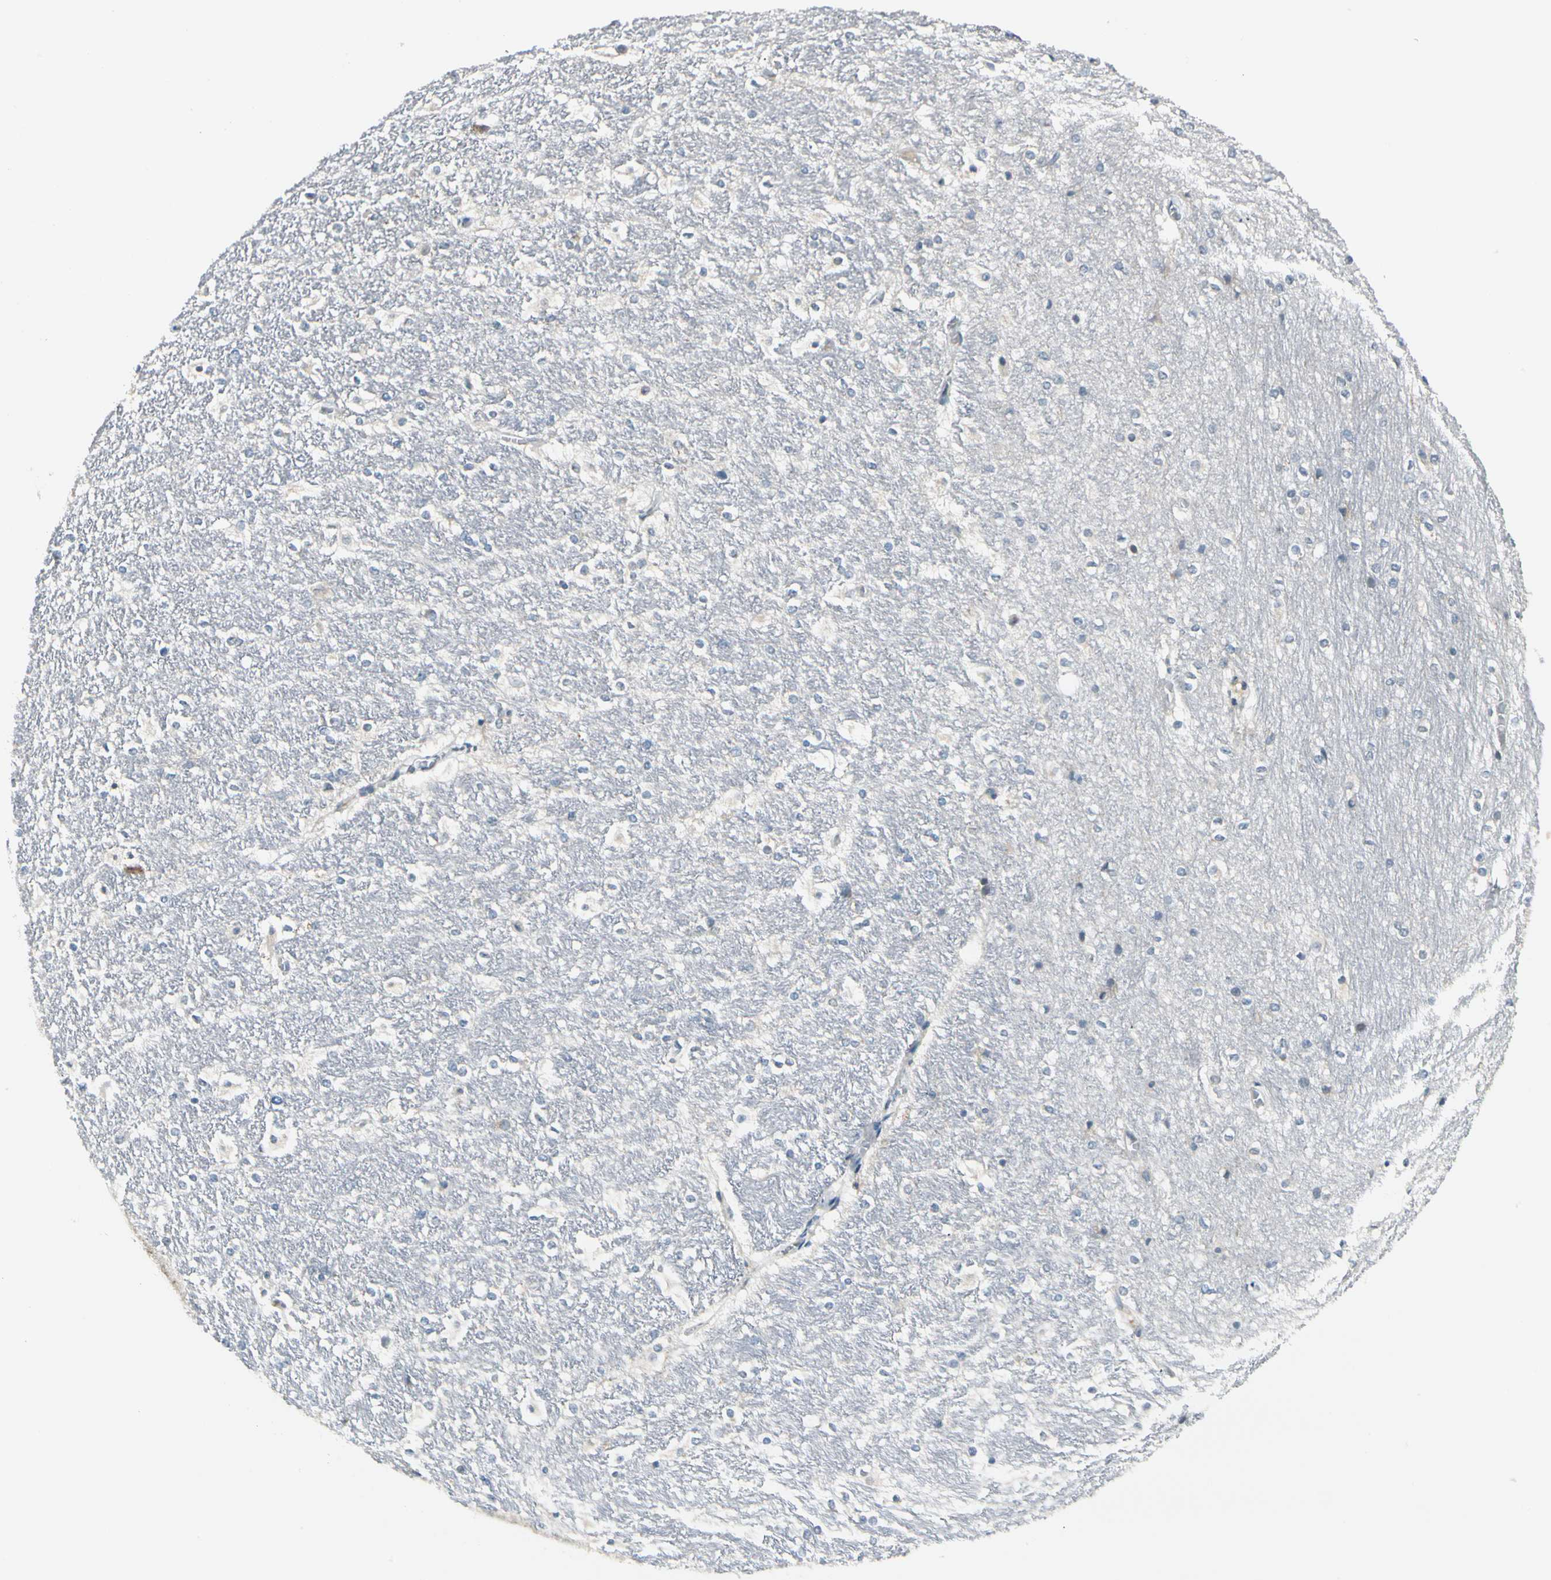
{"staining": {"intensity": "negative", "quantity": "none", "location": "none"}, "tissue": "hippocampus", "cell_type": "Glial cells", "image_type": "normal", "snomed": [{"axis": "morphology", "description": "Normal tissue, NOS"}, {"axis": "topography", "description": "Hippocampus"}], "caption": "Glial cells show no significant protein staining in unremarkable hippocampus. The staining is performed using DAB (3,3'-diaminobenzidine) brown chromogen with nuclei counter-stained in using hematoxylin.", "gene": "BNIP1", "patient": {"sex": "female", "age": 19}}